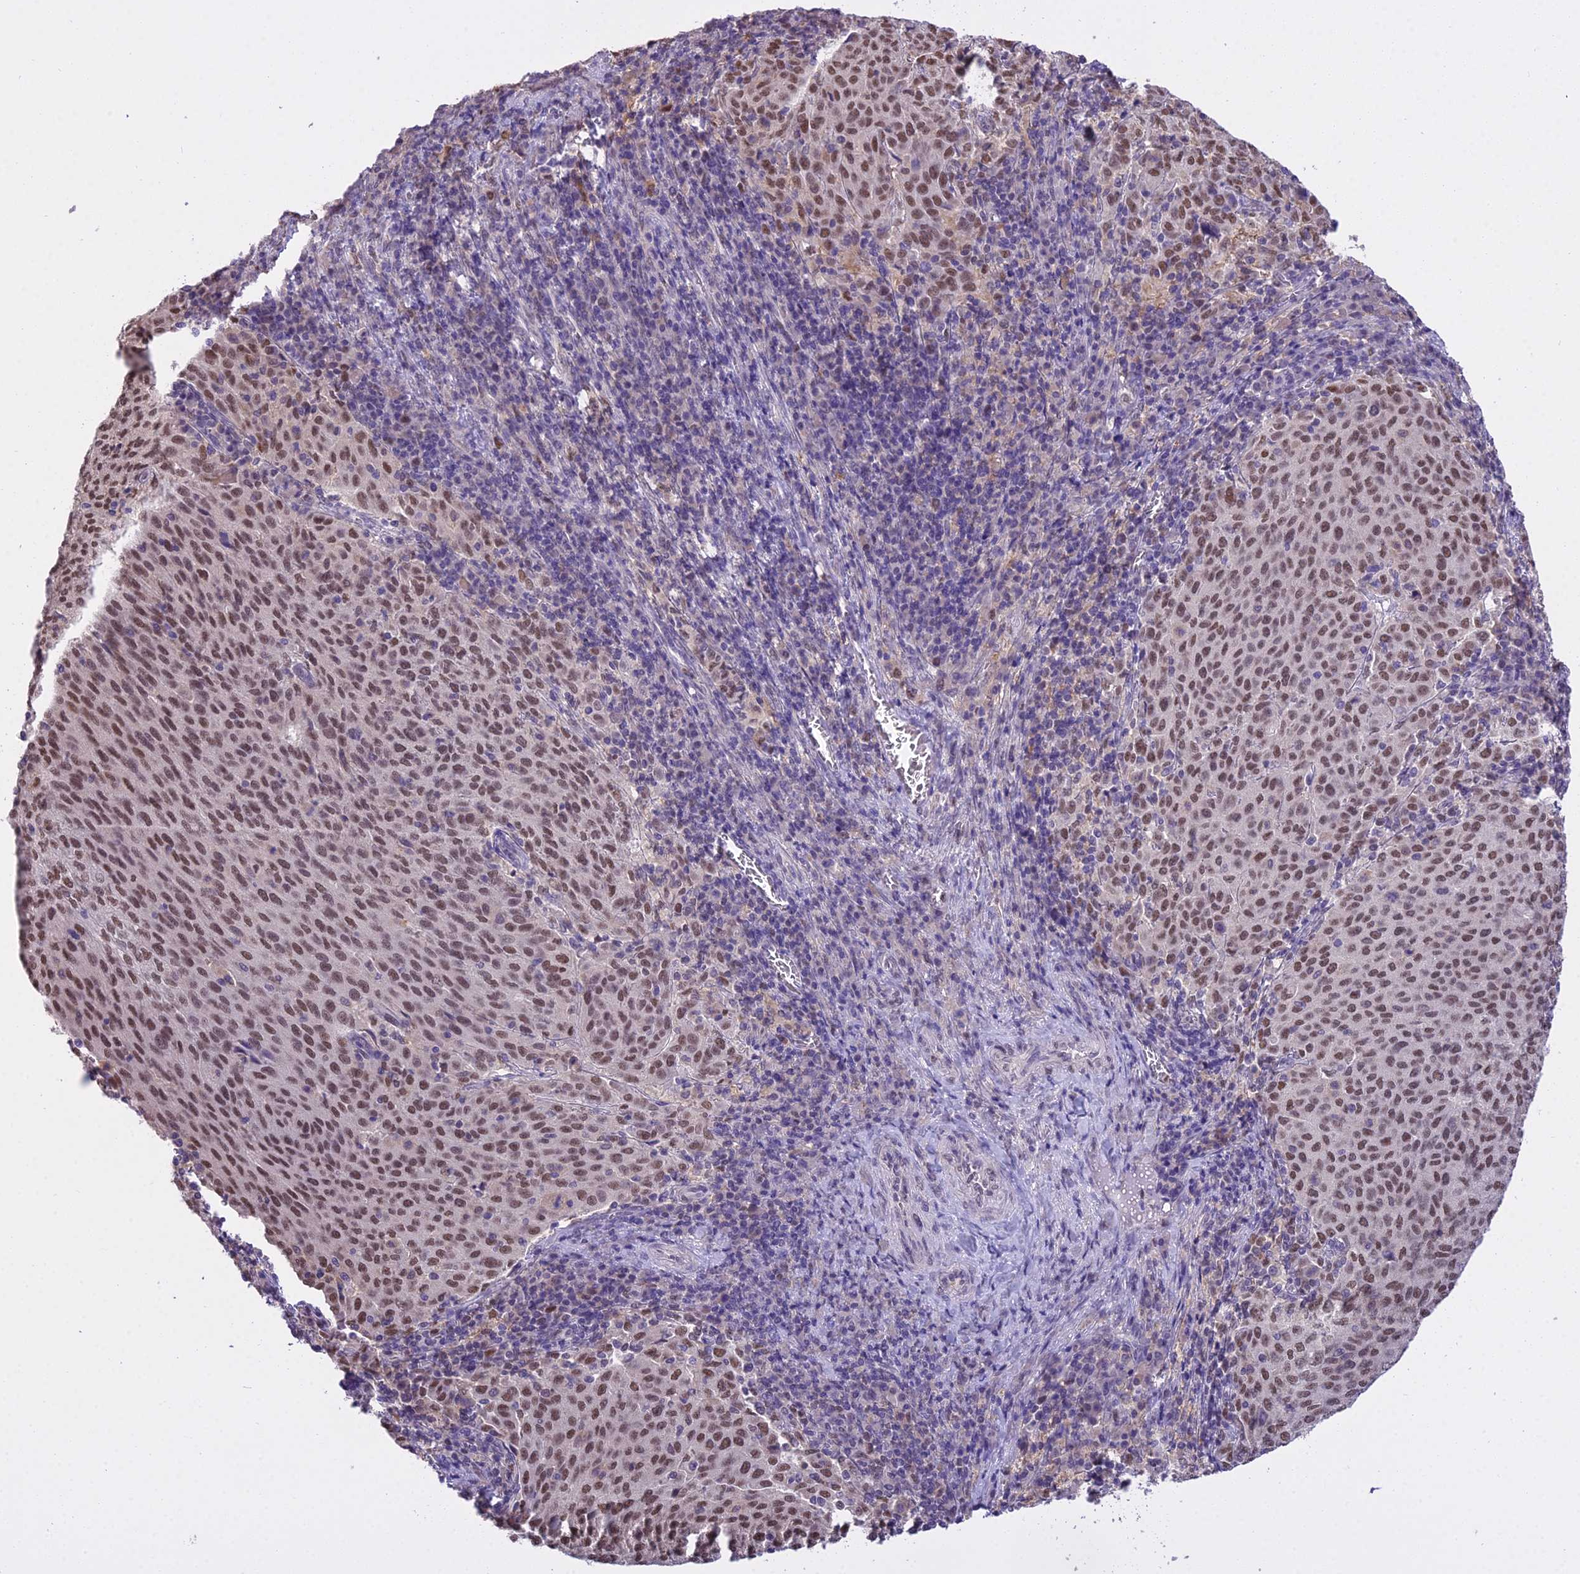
{"staining": {"intensity": "moderate", "quantity": ">75%", "location": "nuclear"}, "tissue": "cervical cancer", "cell_type": "Tumor cells", "image_type": "cancer", "snomed": [{"axis": "morphology", "description": "Squamous cell carcinoma, NOS"}, {"axis": "topography", "description": "Cervix"}], "caption": "Cervical squamous cell carcinoma tissue reveals moderate nuclear staining in about >75% of tumor cells The staining is performed using DAB (3,3'-diaminobenzidine) brown chromogen to label protein expression. The nuclei are counter-stained blue using hematoxylin.", "gene": "MAT2A", "patient": {"sex": "female", "age": 46}}